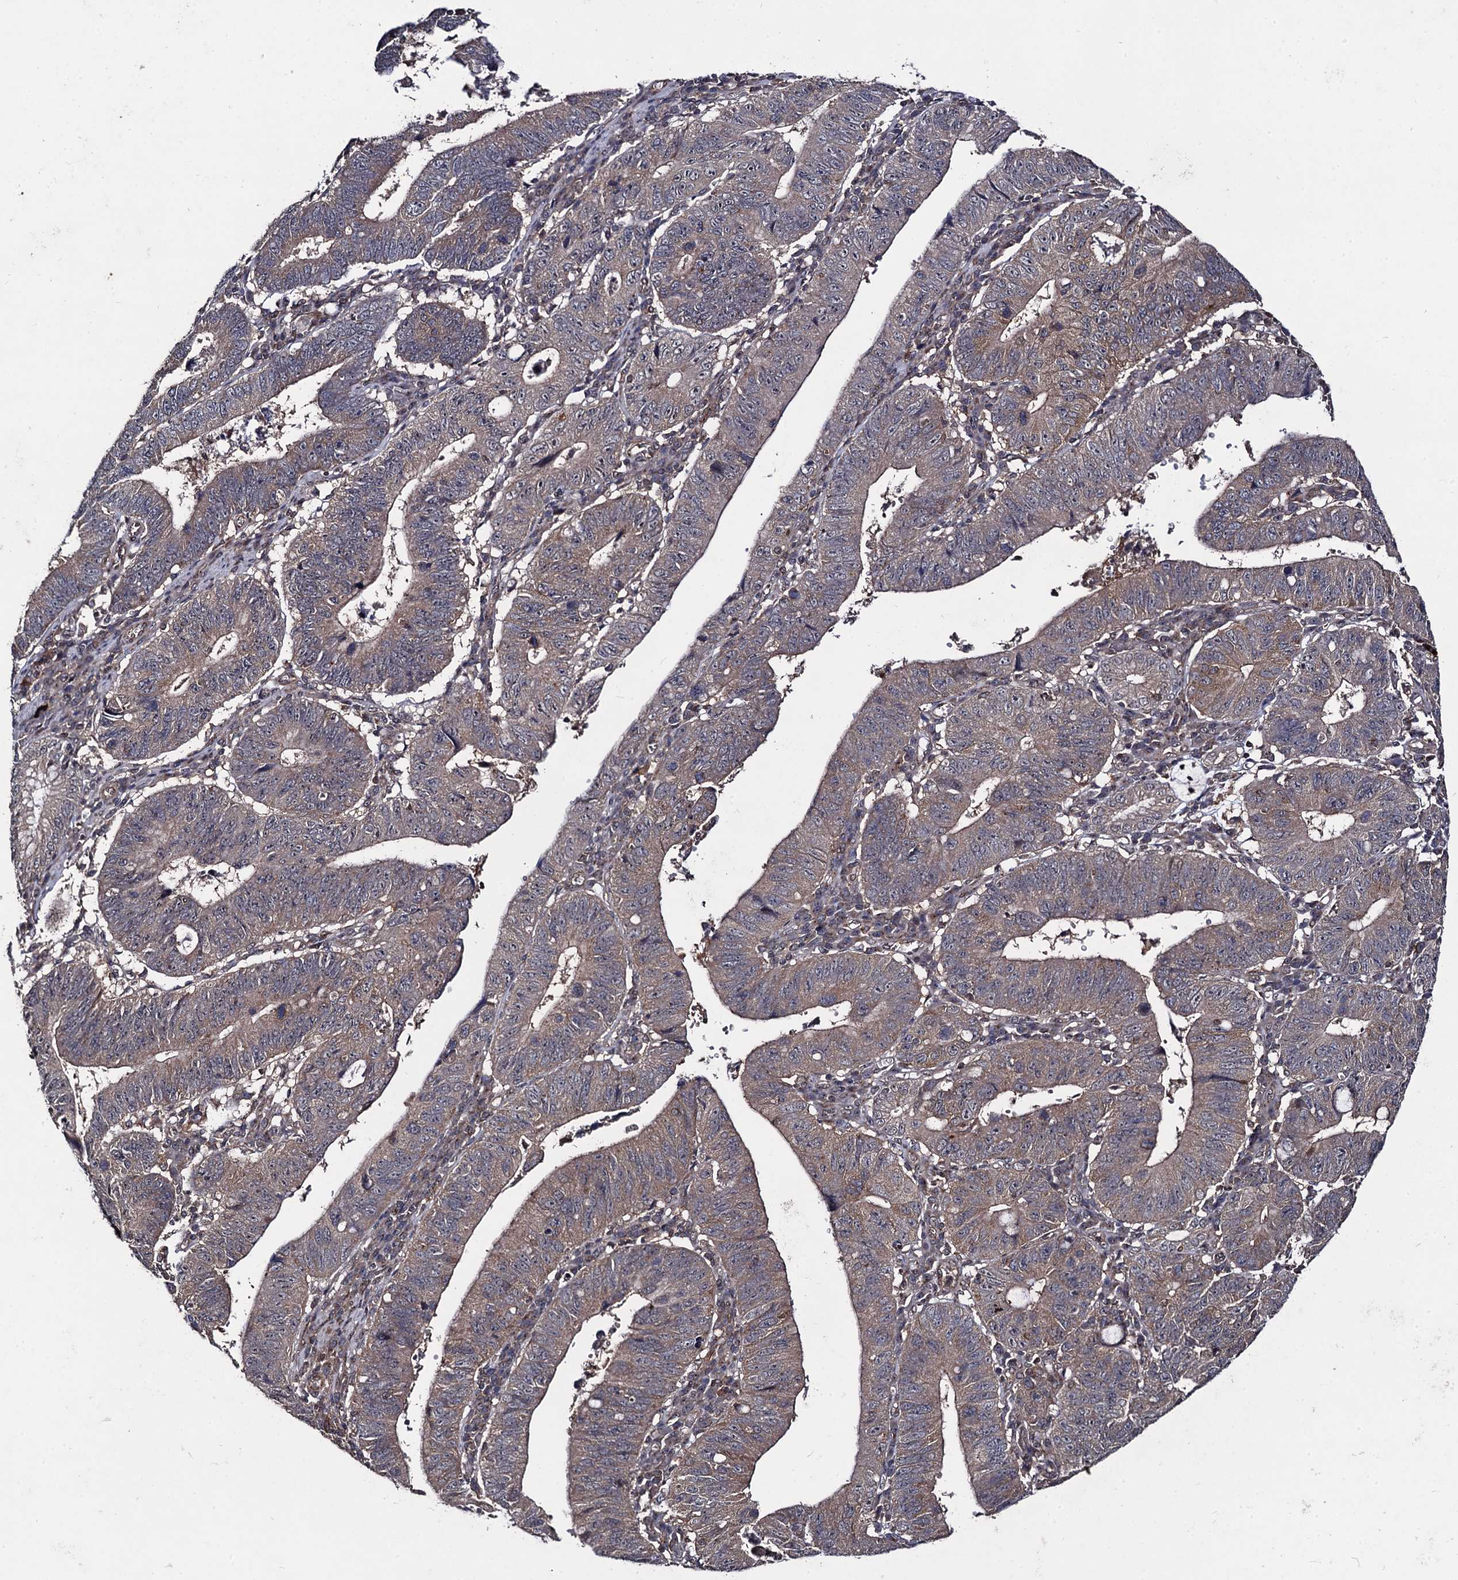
{"staining": {"intensity": "moderate", "quantity": "<25%", "location": "cytoplasmic/membranous"}, "tissue": "stomach cancer", "cell_type": "Tumor cells", "image_type": "cancer", "snomed": [{"axis": "morphology", "description": "Adenocarcinoma, NOS"}, {"axis": "topography", "description": "Stomach"}], "caption": "Stomach cancer stained with a brown dye reveals moderate cytoplasmic/membranous positive staining in approximately <25% of tumor cells.", "gene": "KXD1", "patient": {"sex": "male", "age": 59}}